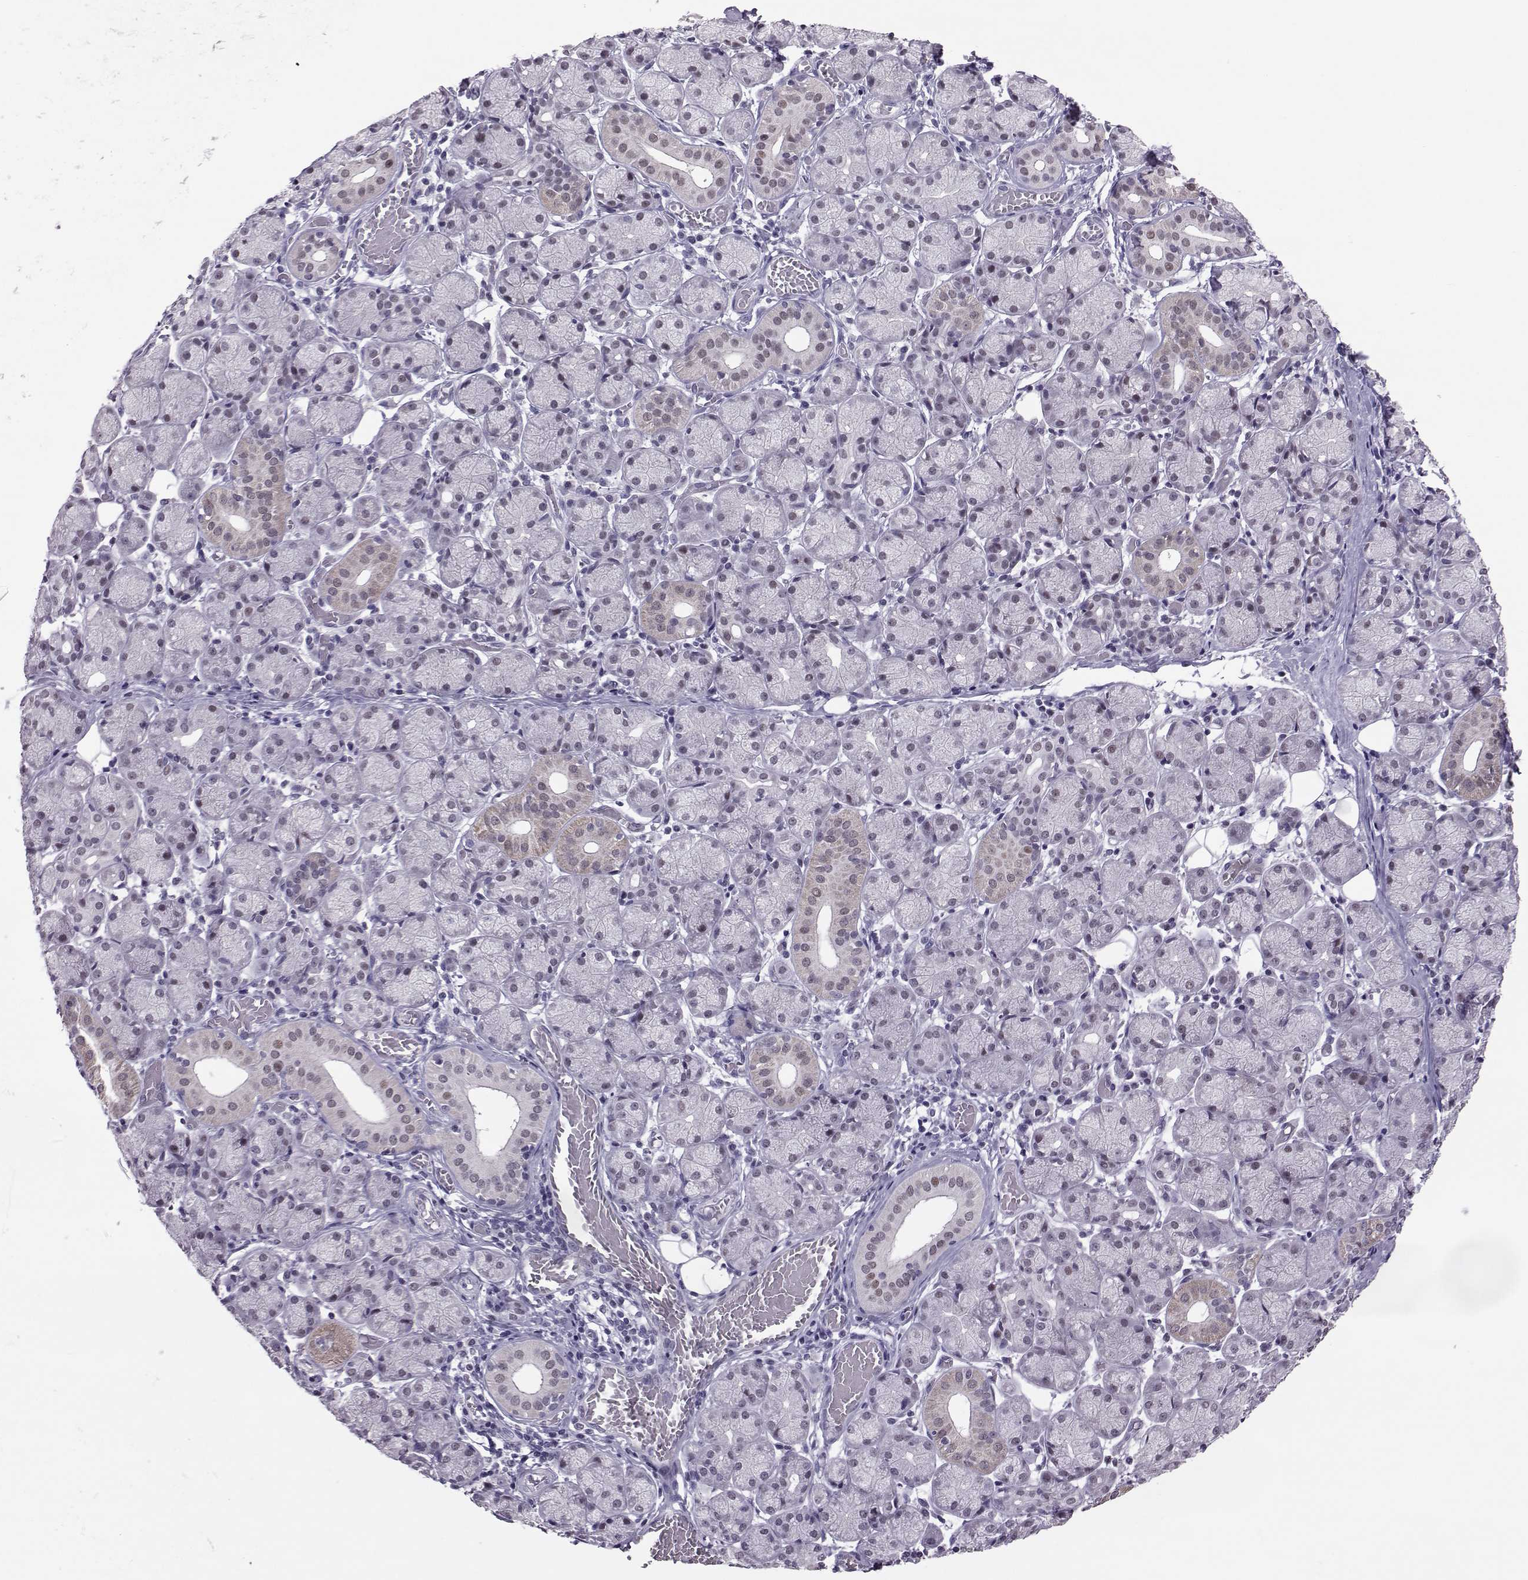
{"staining": {"intensity": "weak", "quantity": "<25%", "location": "cytoplasmic/membranous,nuclear"}, "tissue": "salivary gland", "cell_type": "Glandular cells", "image_type": "normal", "snomed": [{"axis": "morphology", "description": "Normal tissue, NOS"}, {"axis": "topography", "description": "Salivary gland"}, {"axis": "topography", "description": "Peripheral nerve tissue"}], "caption": "The histopathology image displays no staining of glandular cells in normal salivary gland. The staining is performed using DAB brown chromogen with nuclei counter-stained in using hematoxylin.", "gene": "DNAAF1", "patient": {"sex": "female", "age": 24}}